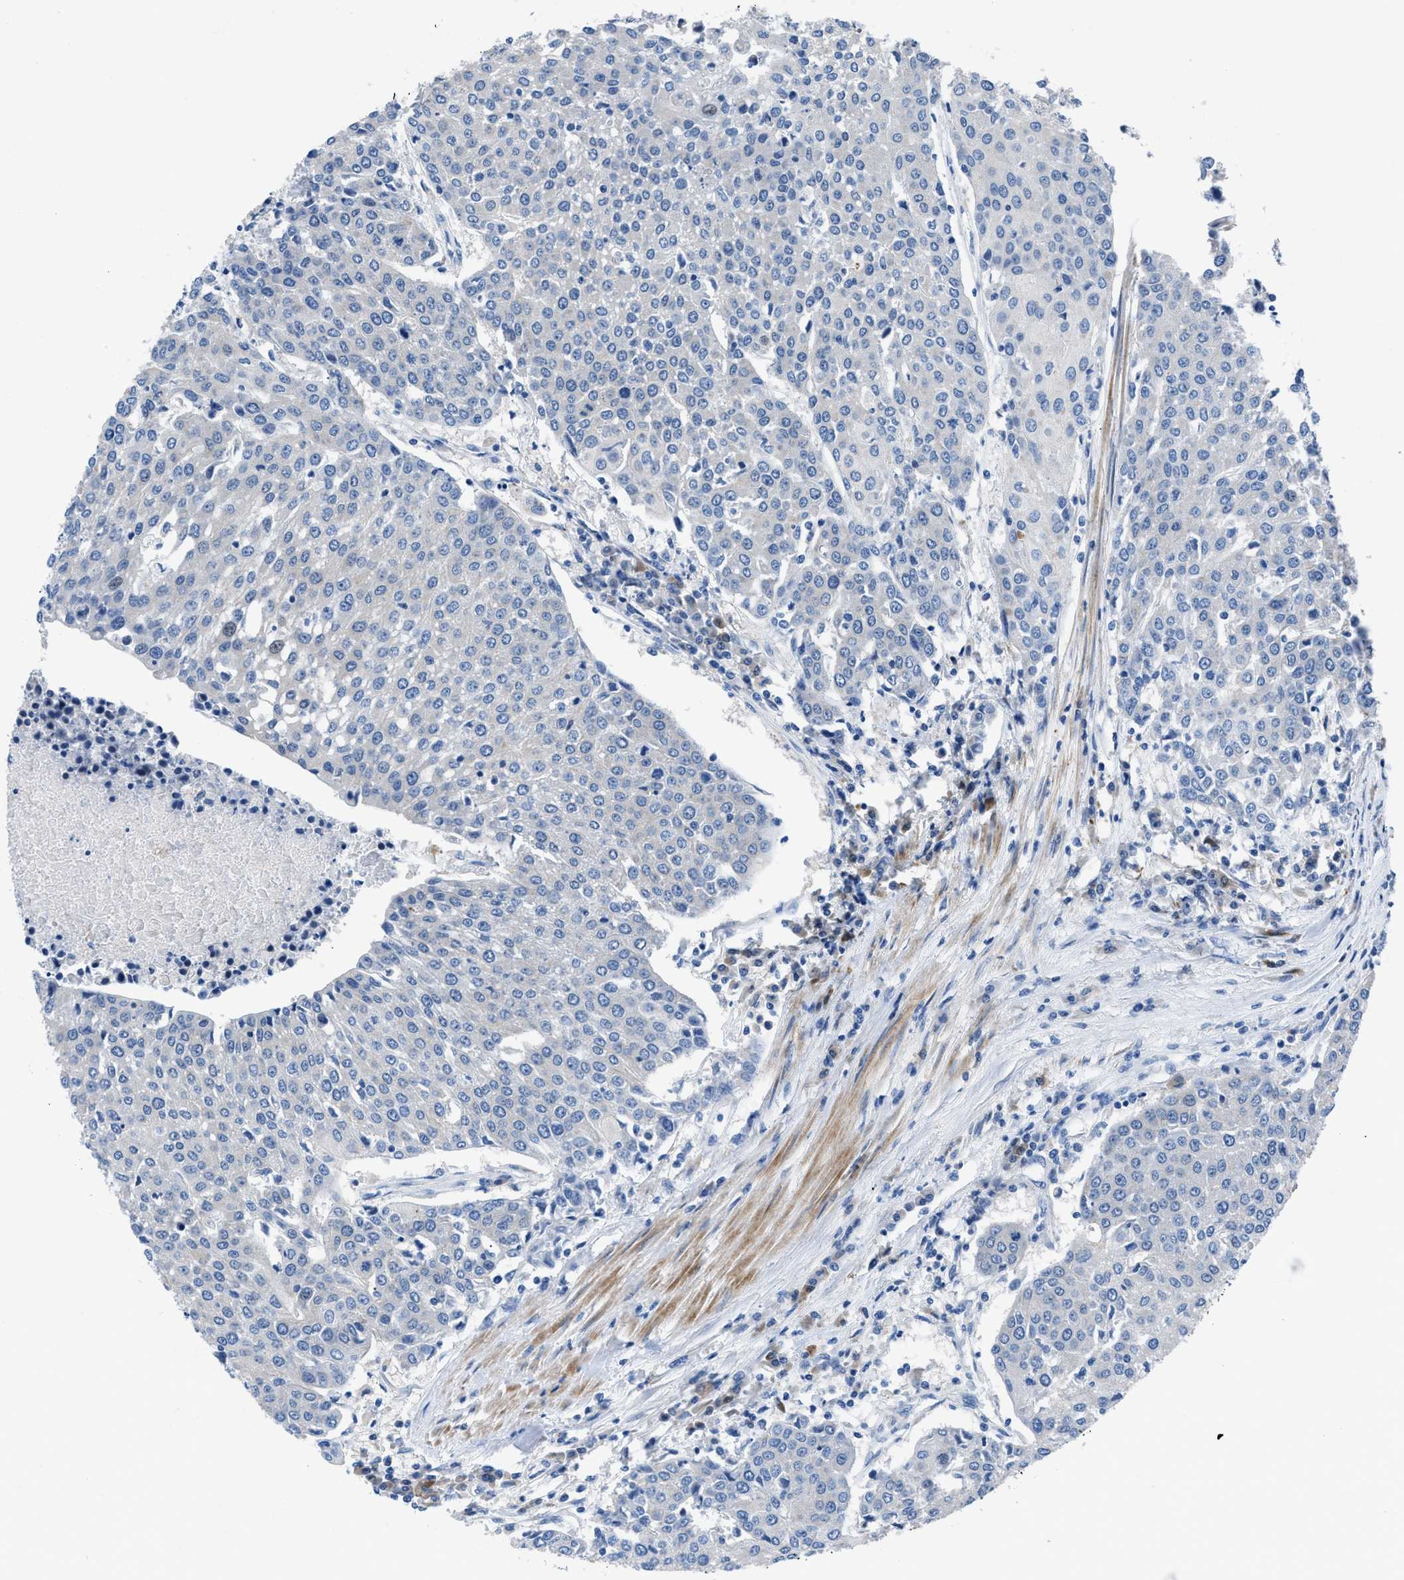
{"staining": {"intensity": "negative", "quantity": "none", "location": "none"}, "tissue": "urothelial cancer", "cell_type": "Tumor cells", "image_type": "cancer", "snomed": [{"axis": "morphology", "description": "Urothelial carcinoma, High grade"}, {"axis": "topography", "description": "Urinary bladder"}], "caption": "Immunohistochemical staining of human high-grade urothelial carcinoma exhibits no significant staining in tumor cells.", "gene": "UAP1", "patient": {"sex": "female", "age": 85}}